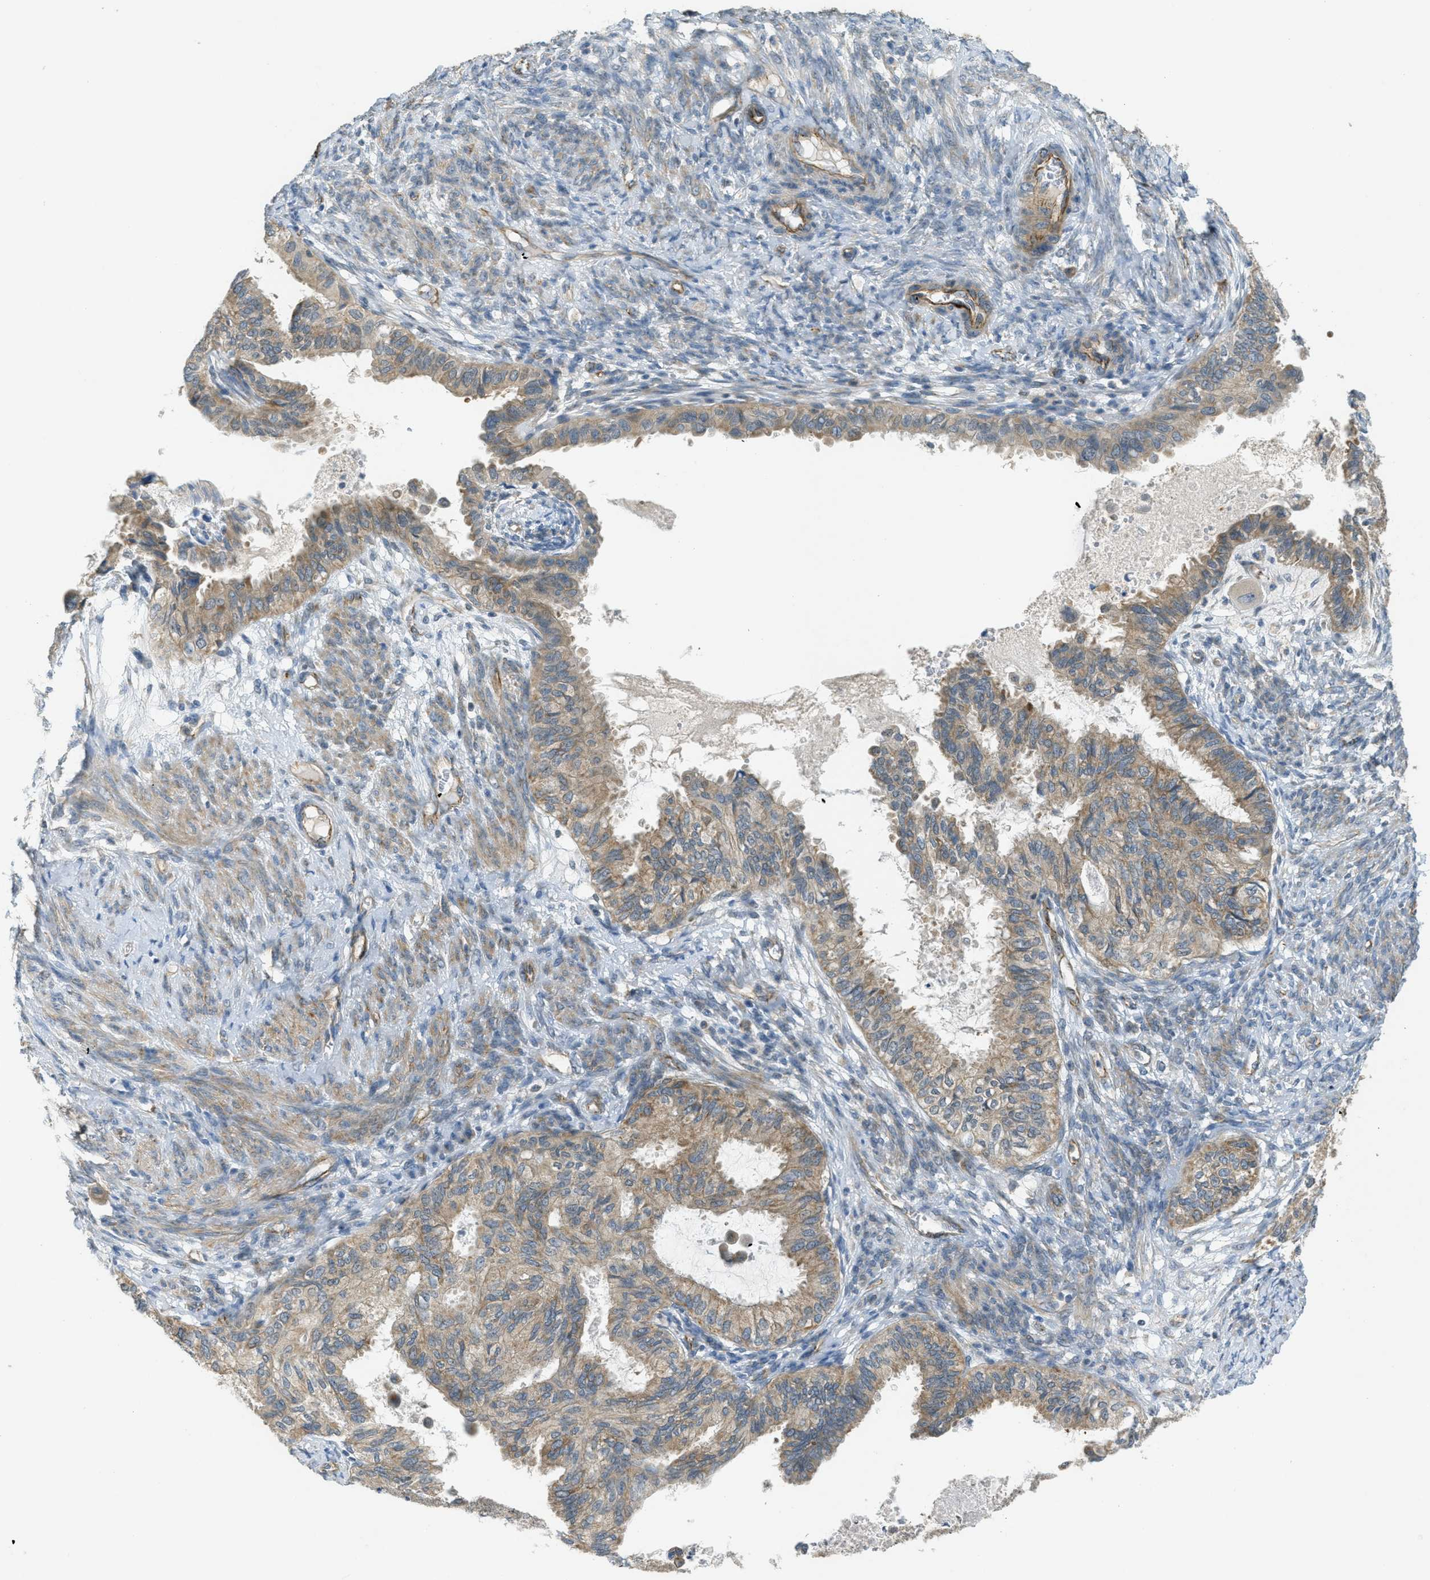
{"staining": {"intensity": "weak", "quantity": ">75%", "location": "cytoplasmic/membranous"}, "tissue": "cervical cancer", "cell_type": "Tumor cells", "image_type": "cancer", "snomed": [{"axis": "morphology", "description": "Normal tissue, NOS"}, {"axis": "morphology", "description": "Adenocarcinoma, NOS"}, {"axis": "topography", "description": "Cervix"}, {"axis": "topography", "description": "Endometrium"}], "caption": "Immunohistochemistry of cervical cancer (adenocarcinoma) demonstrates low levels of weak cytoplasmic/membranous staining in approximately >75% of tumor cells.", "gene": "JCAD", "patient": {"sex": "female", "age": 86}}